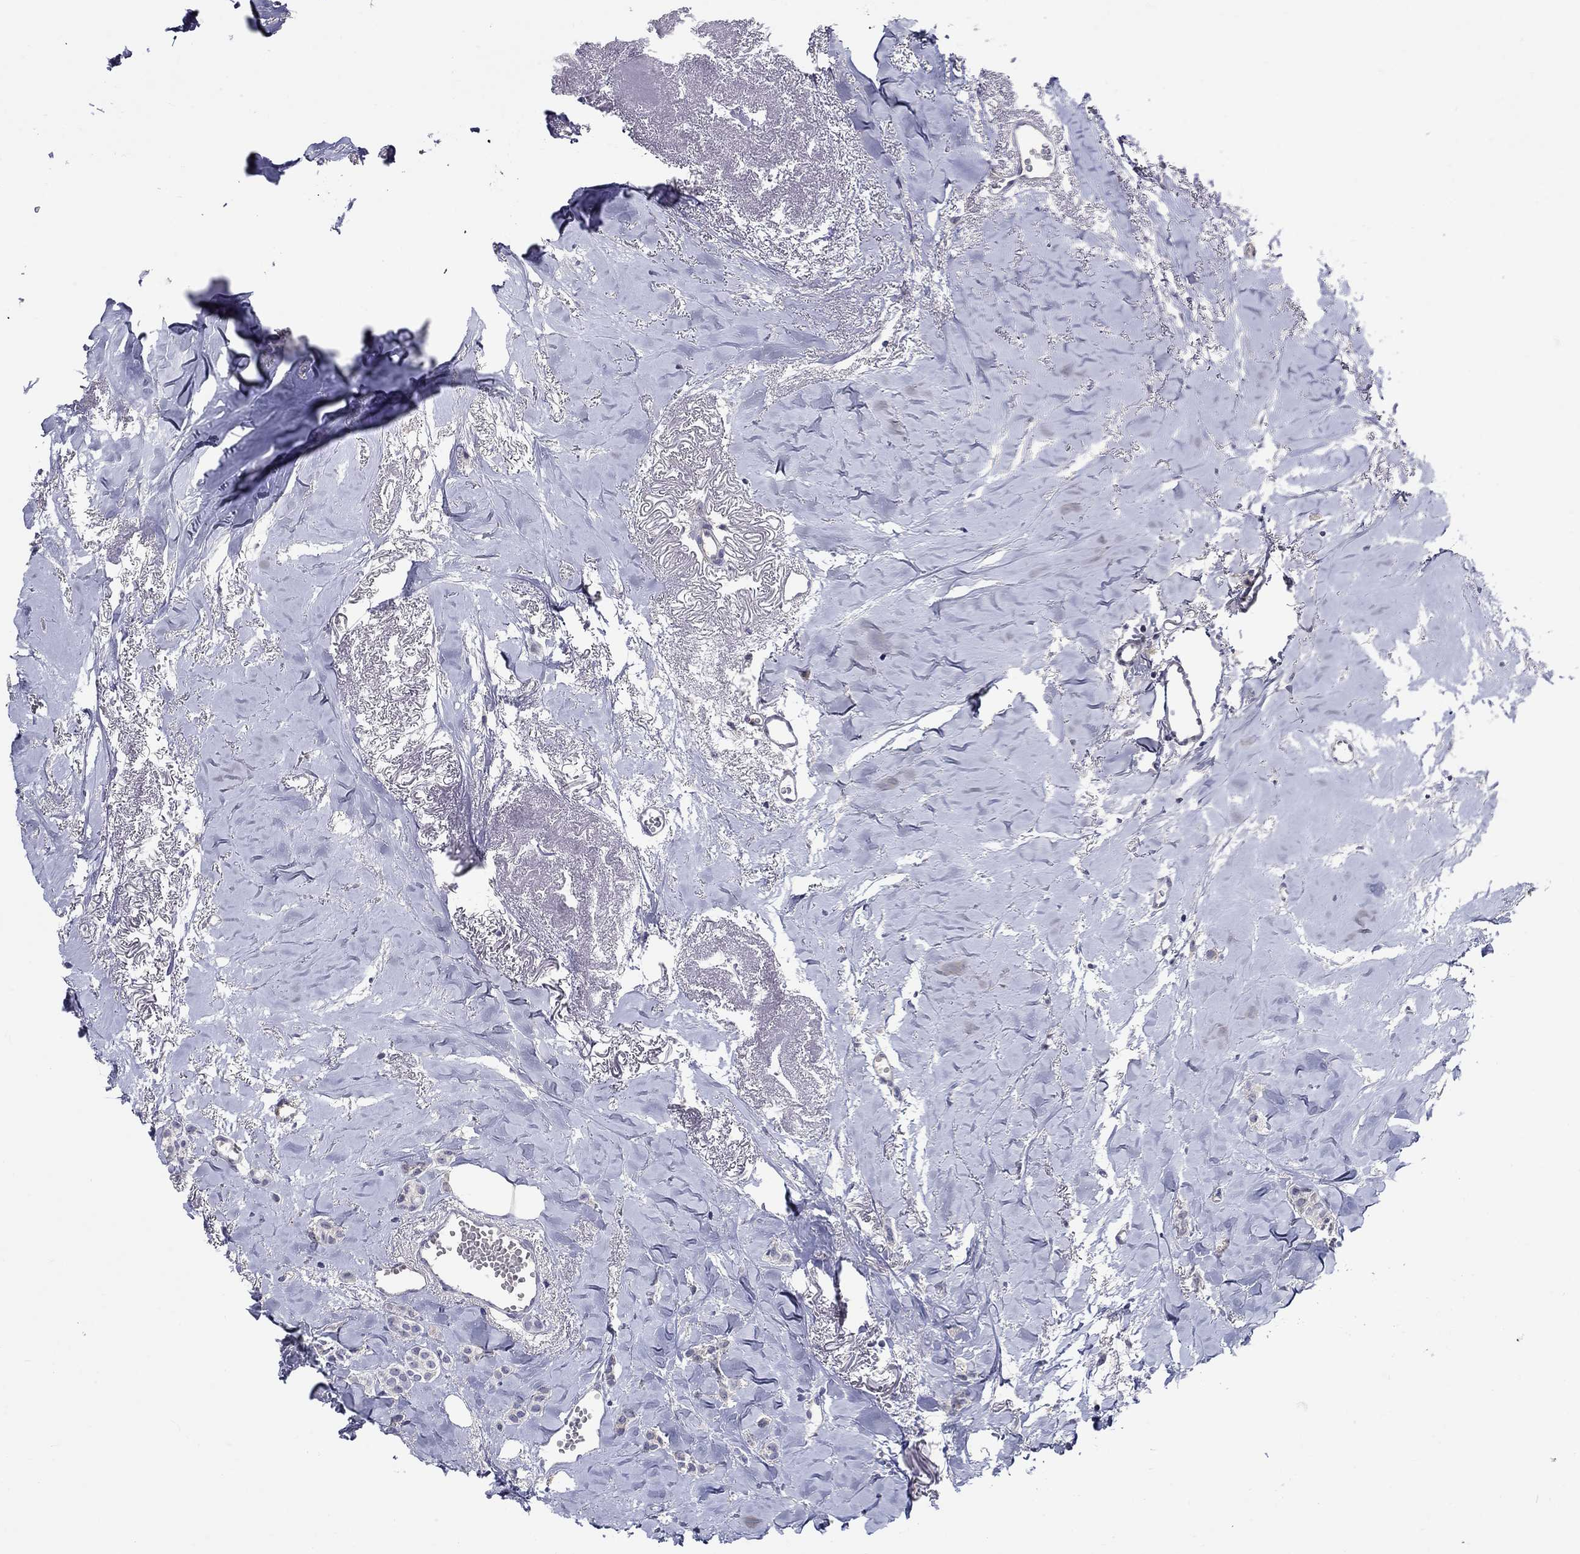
{"staining": {"intensity": "negative", "quantity": "none", "location": "none"}, "tissue": "breast cancer", "cell_type": "Tumor cells", "image_type": "cancer", "snomed": [{"axis": "morphology", "description": "Duct carcinoma"}, {"axis": "topography", "description": "Breast"}], "caption": "Human breast cancer (intraductal carcinoma) stained for a protein using immunohistochemistry (IHC) demonstrates no expression in tumor cells.", "gene": "SLC30A3", "patient": {"sex": "female", "age": 85}}